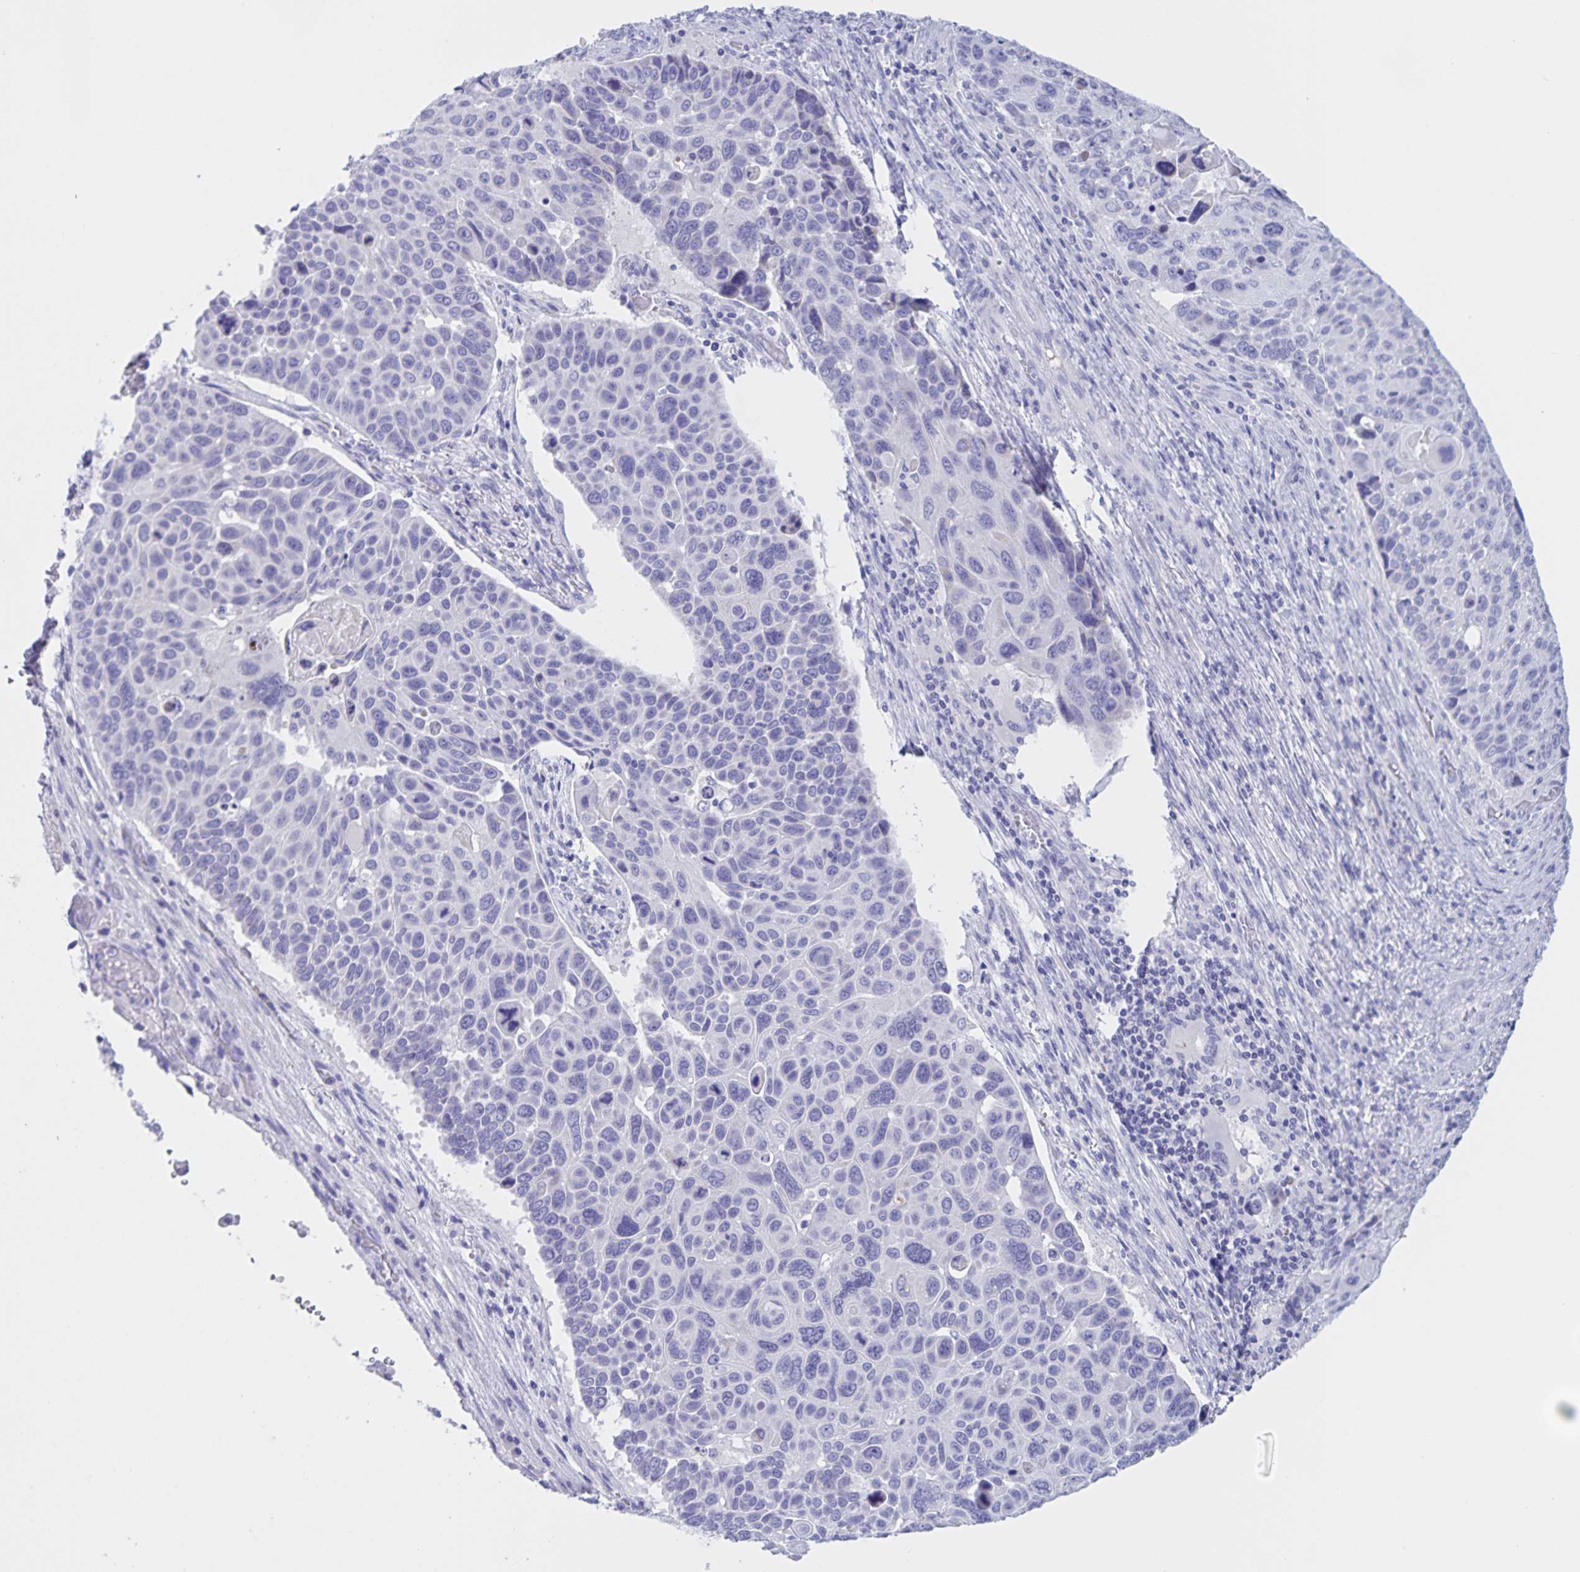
{"staining": {"intensity": "negative", "quantity": "none", "location": "none"}, "tissue": "lung cancer", "cell_type": "Tumor cells", "image_type": "cancer", "snomed": [{"axis": "morphology", "description": "Squamous cell carcinoma, NOS"}, {"axis": "topography", "description": "Lung"}], "caption": "Immunohistochemistry of human lung cancer shows no positivity in tumor cells.", "gene": "CATSPER4", "patient": {"sex": "male", "age": 68}}